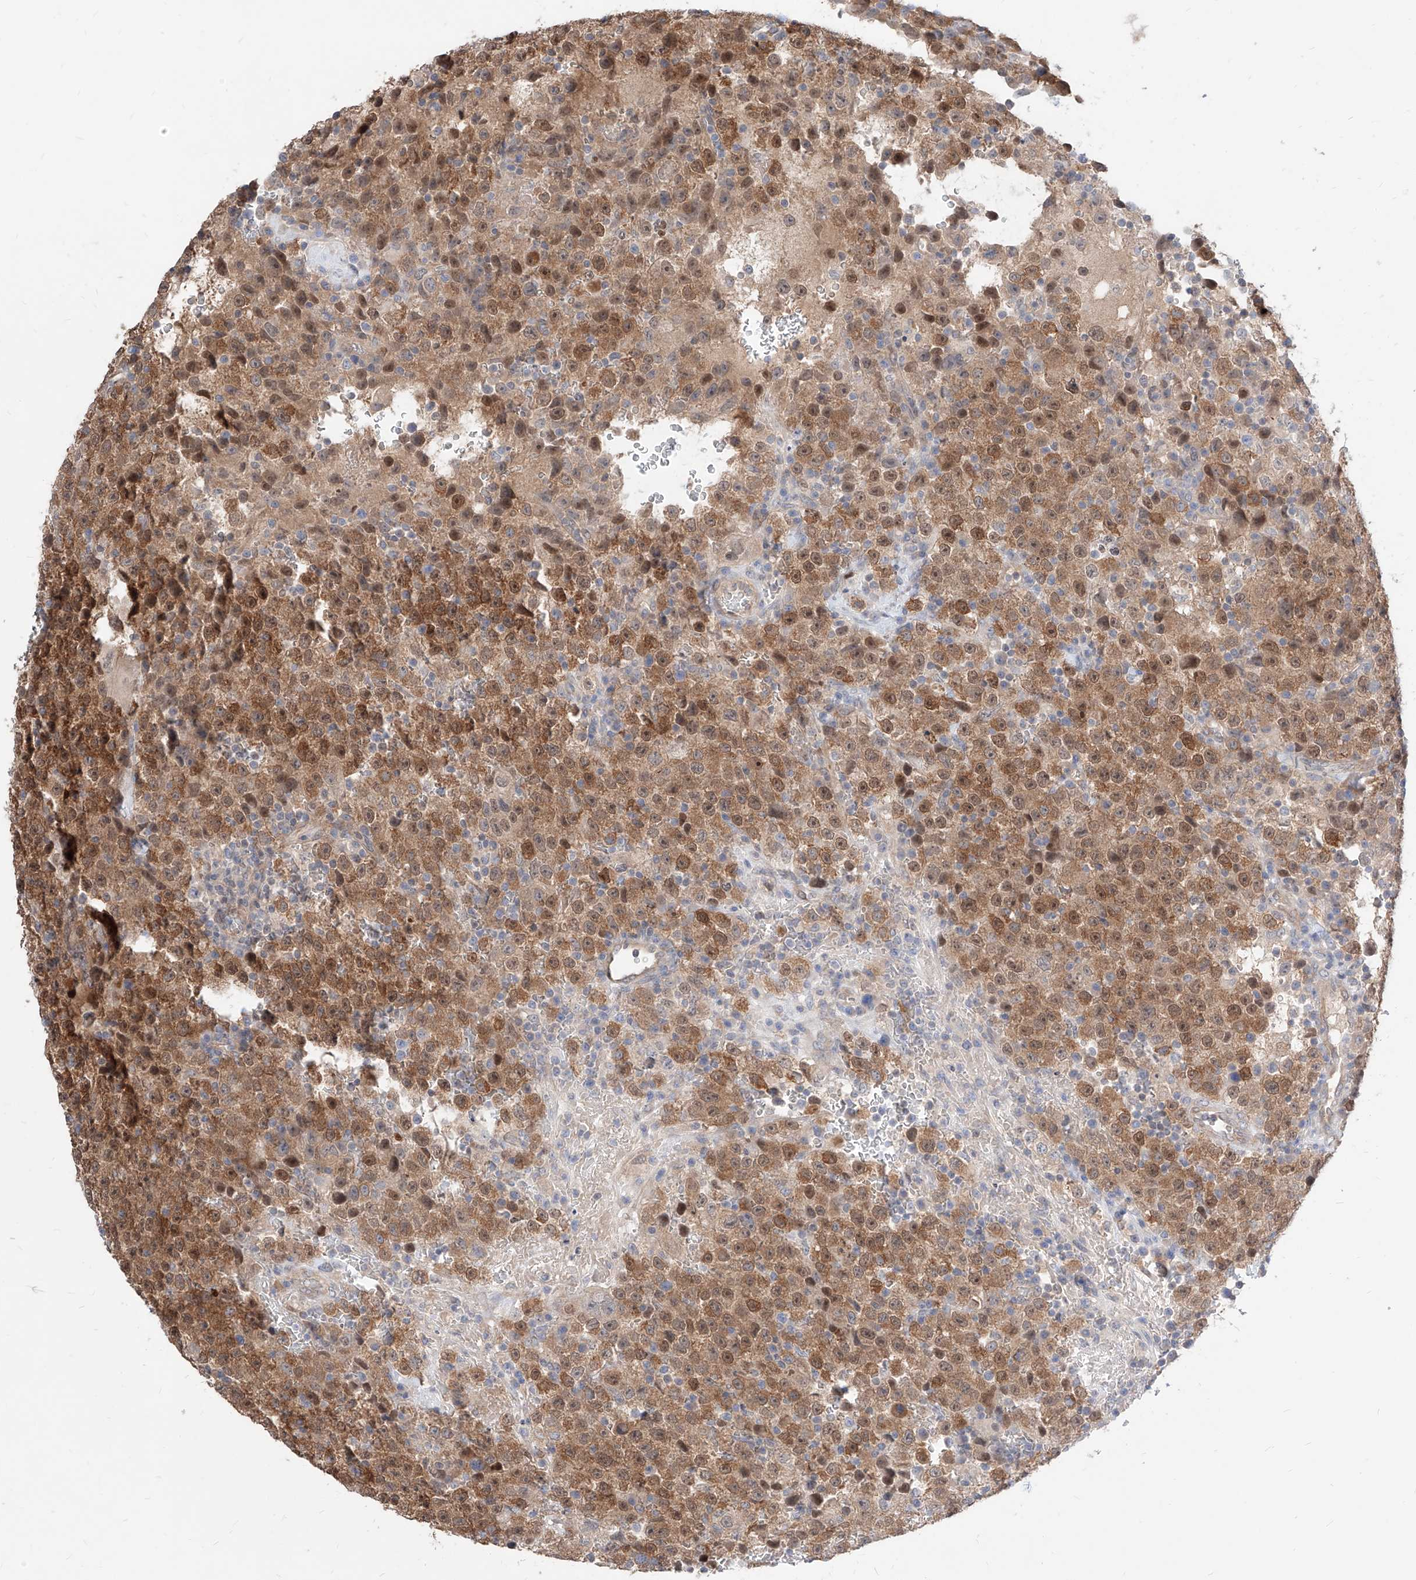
{"staining": {"intensity": "moderate", "quantity": ">75%", "location": "cytoplasmic/membranous,nuclear"}, "tissue": "testis cancer", "cell_type": "Tumor cells", "image_type": "cancer", "snomed": [{"axis": "morphology", "description": "Seminoma, NOS"}, {"axis": "topography", "description": "Testis"}], "caption": "IHC photomicrograph of neoplastic tissue: human testis cancer (seminoma) stained using immunohistochemistry (IHC) displays medium levels of moderate protein expression localized specifically in the cytoplasmic/membranous and nuclear of tumor cells, appearing as a cytoplasmic/membranous and nuclear brown color.", "gene": "TSNAX", "patient": {"sex": "male", "age": 22}}